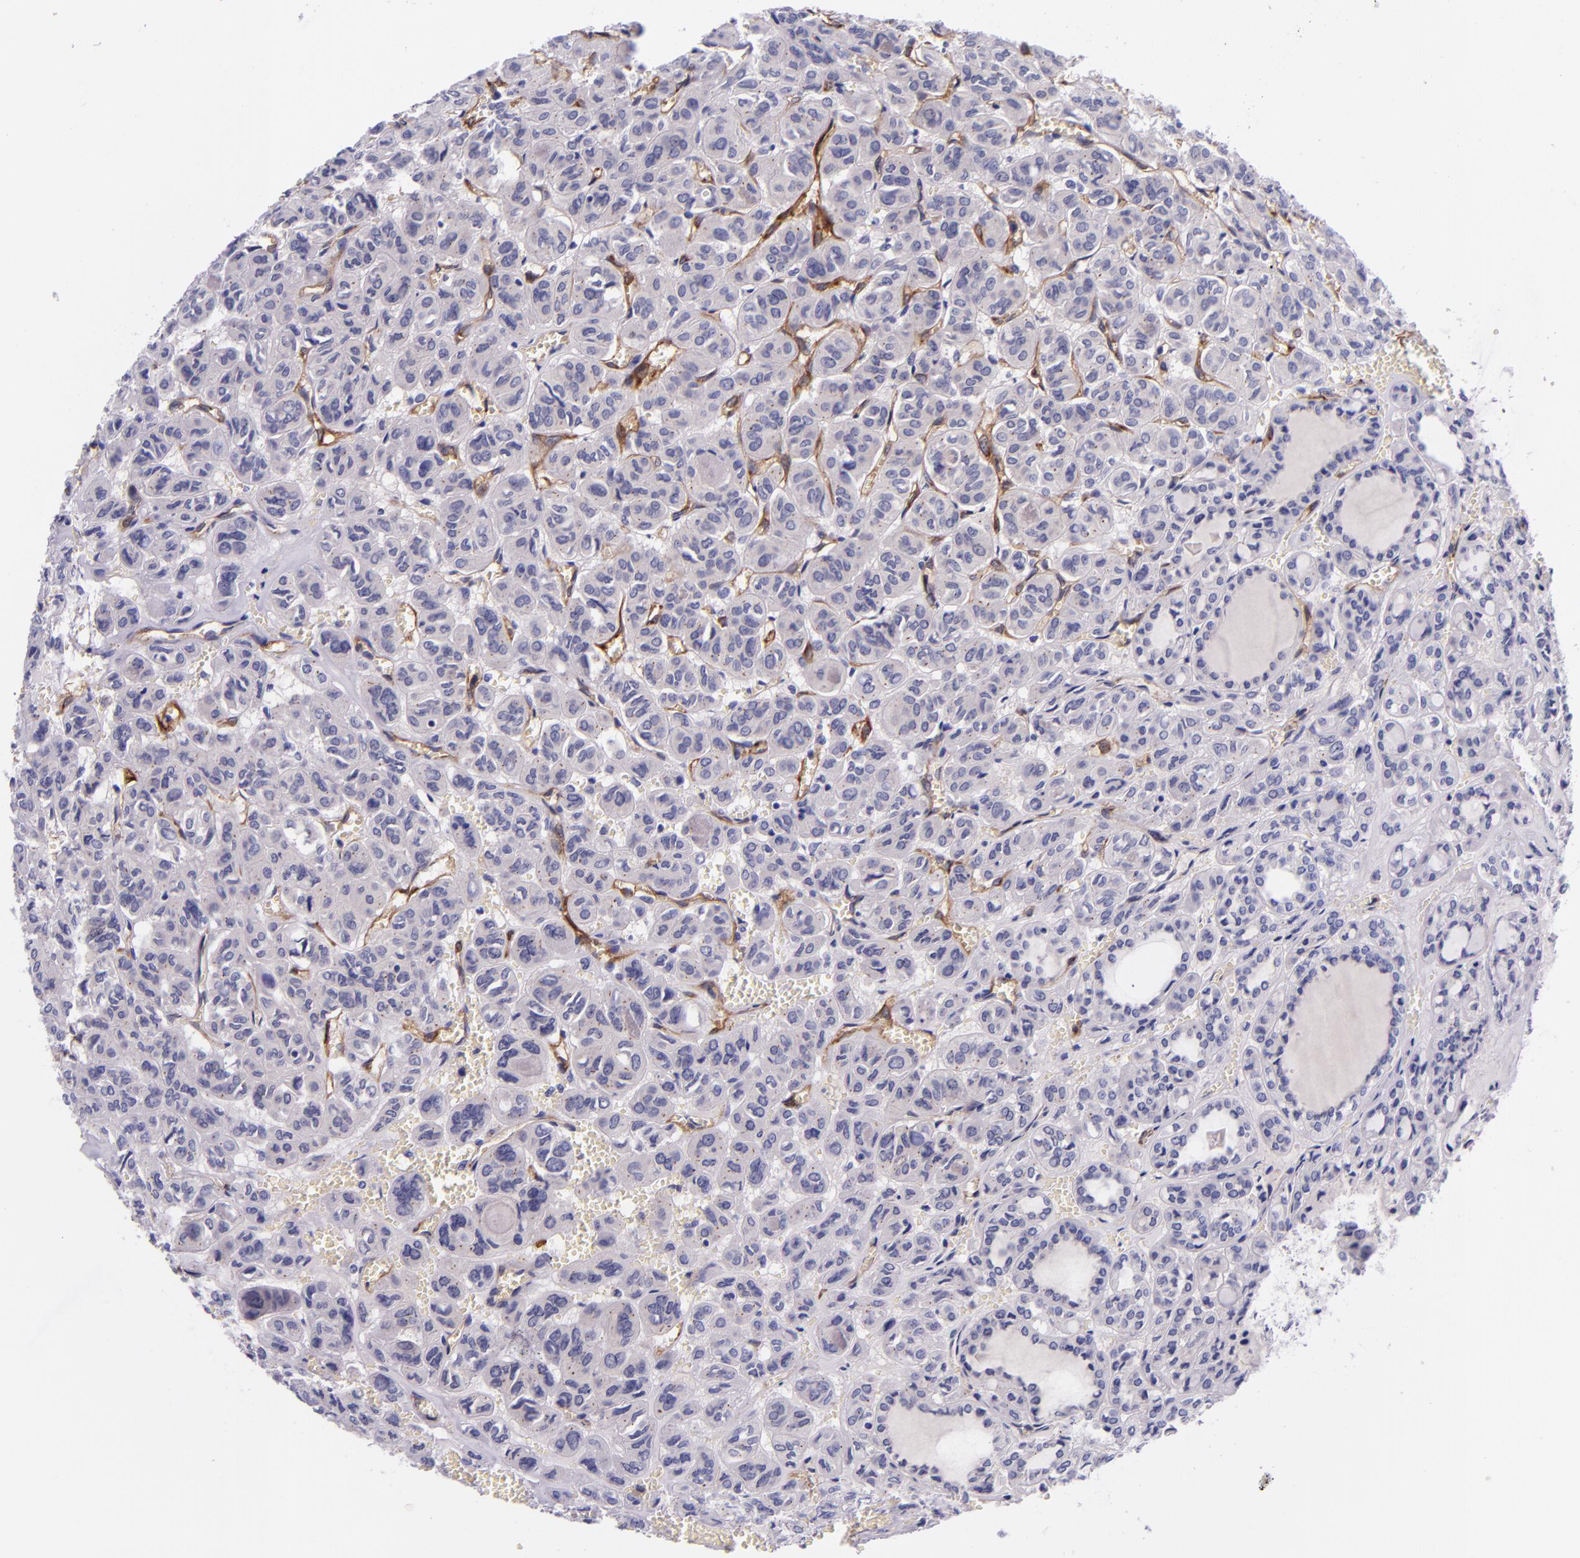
{"staining": {"intensity": "negative", "quantity": "none", "location": "none"}, "tissue": "thyroid cancer", "cell_type": "Tumor cells", "image_type": "cancer", "snomed": [{"axis": "morphology", "description": "Follicular adenoma carcinoma, NOS"}, {"axis": "topography", "description": "Thyroid gland"}], "caption": "A high-resolution photomicrograph shows immunohistochemistry (IHC) staining of thyroid cancer, which exhibits no significant positivity in tumor cells.", "gene": "NOS3", "patient": {"sex": "female", "age": 71}}